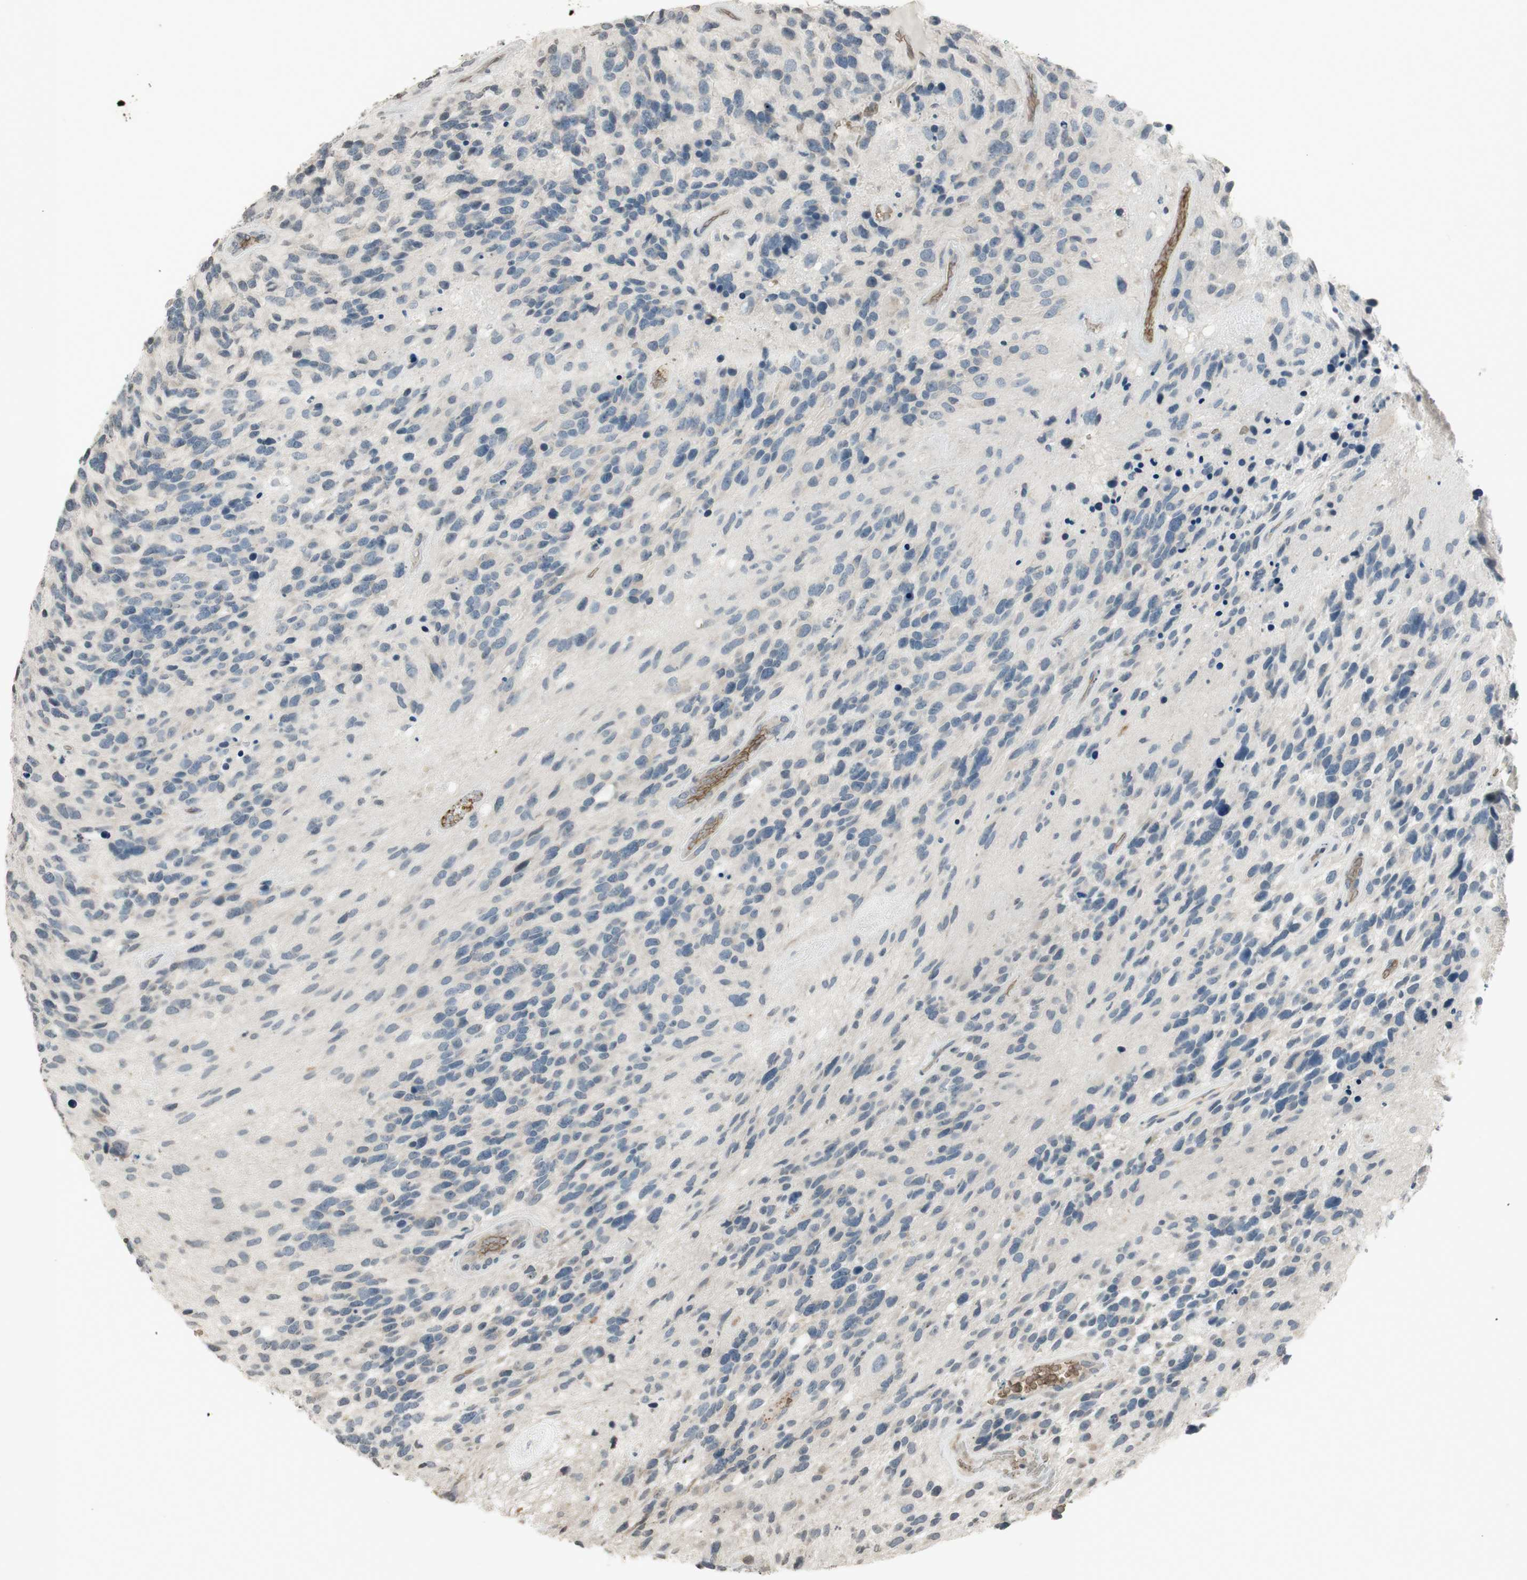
{"staining": {"intensity": "negative", "quantity": "none", "location": "none"}, "tissue": "glioma", "cell_type": "Tumor cells", "image_type": "cancer", "snomed": [{"axis": "morphology", "description": "Glioma, malignant, High grade"}, {"axis": "topography", "description": "Brain"}], "caption": "The image displays no significant expression in tumor cells of glioma.", "gene": "GYPC", "patient": {"sex": "female", "age": 58}}